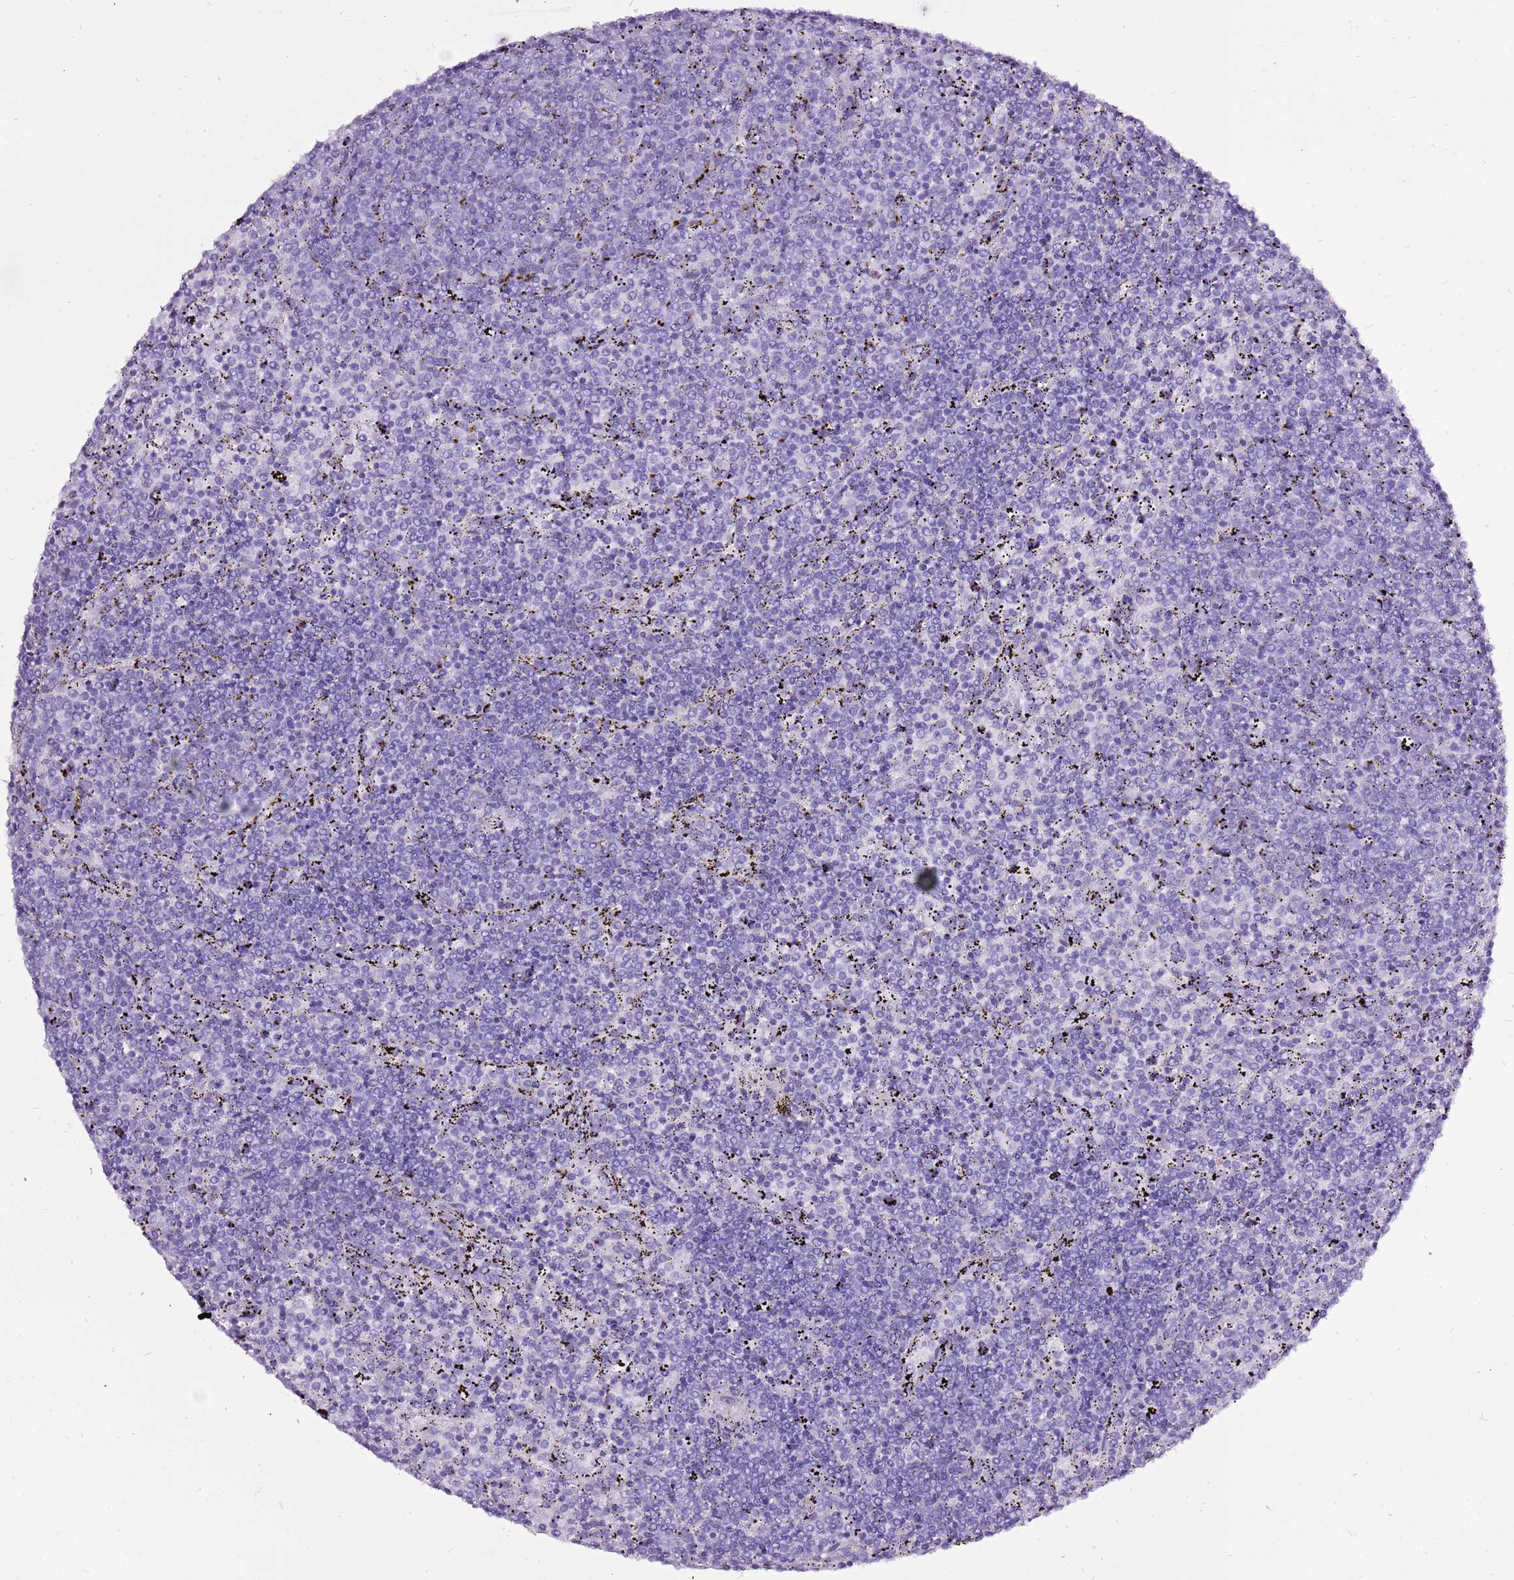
{"staining": {"intensity": "negative", "quantity": "none", "location": "none"}, "tissue": "lymphoma", "cell_type": "Tumor cells", "image_type": "cancer", "snomed": [{"axis": "morphology", "description": "Malignant lymphoma, non-Hodgkin's type, Low grade"}, {"axis": "topography", "description": "Spleen"}], "caption": "A histopathology image of human malignant lymphoma, non-Hodgkin's type (low-grade) is negative for staining in tumor cells.", "gene": "ACSS3", "patient": {"sex": "female", "age": 50}}